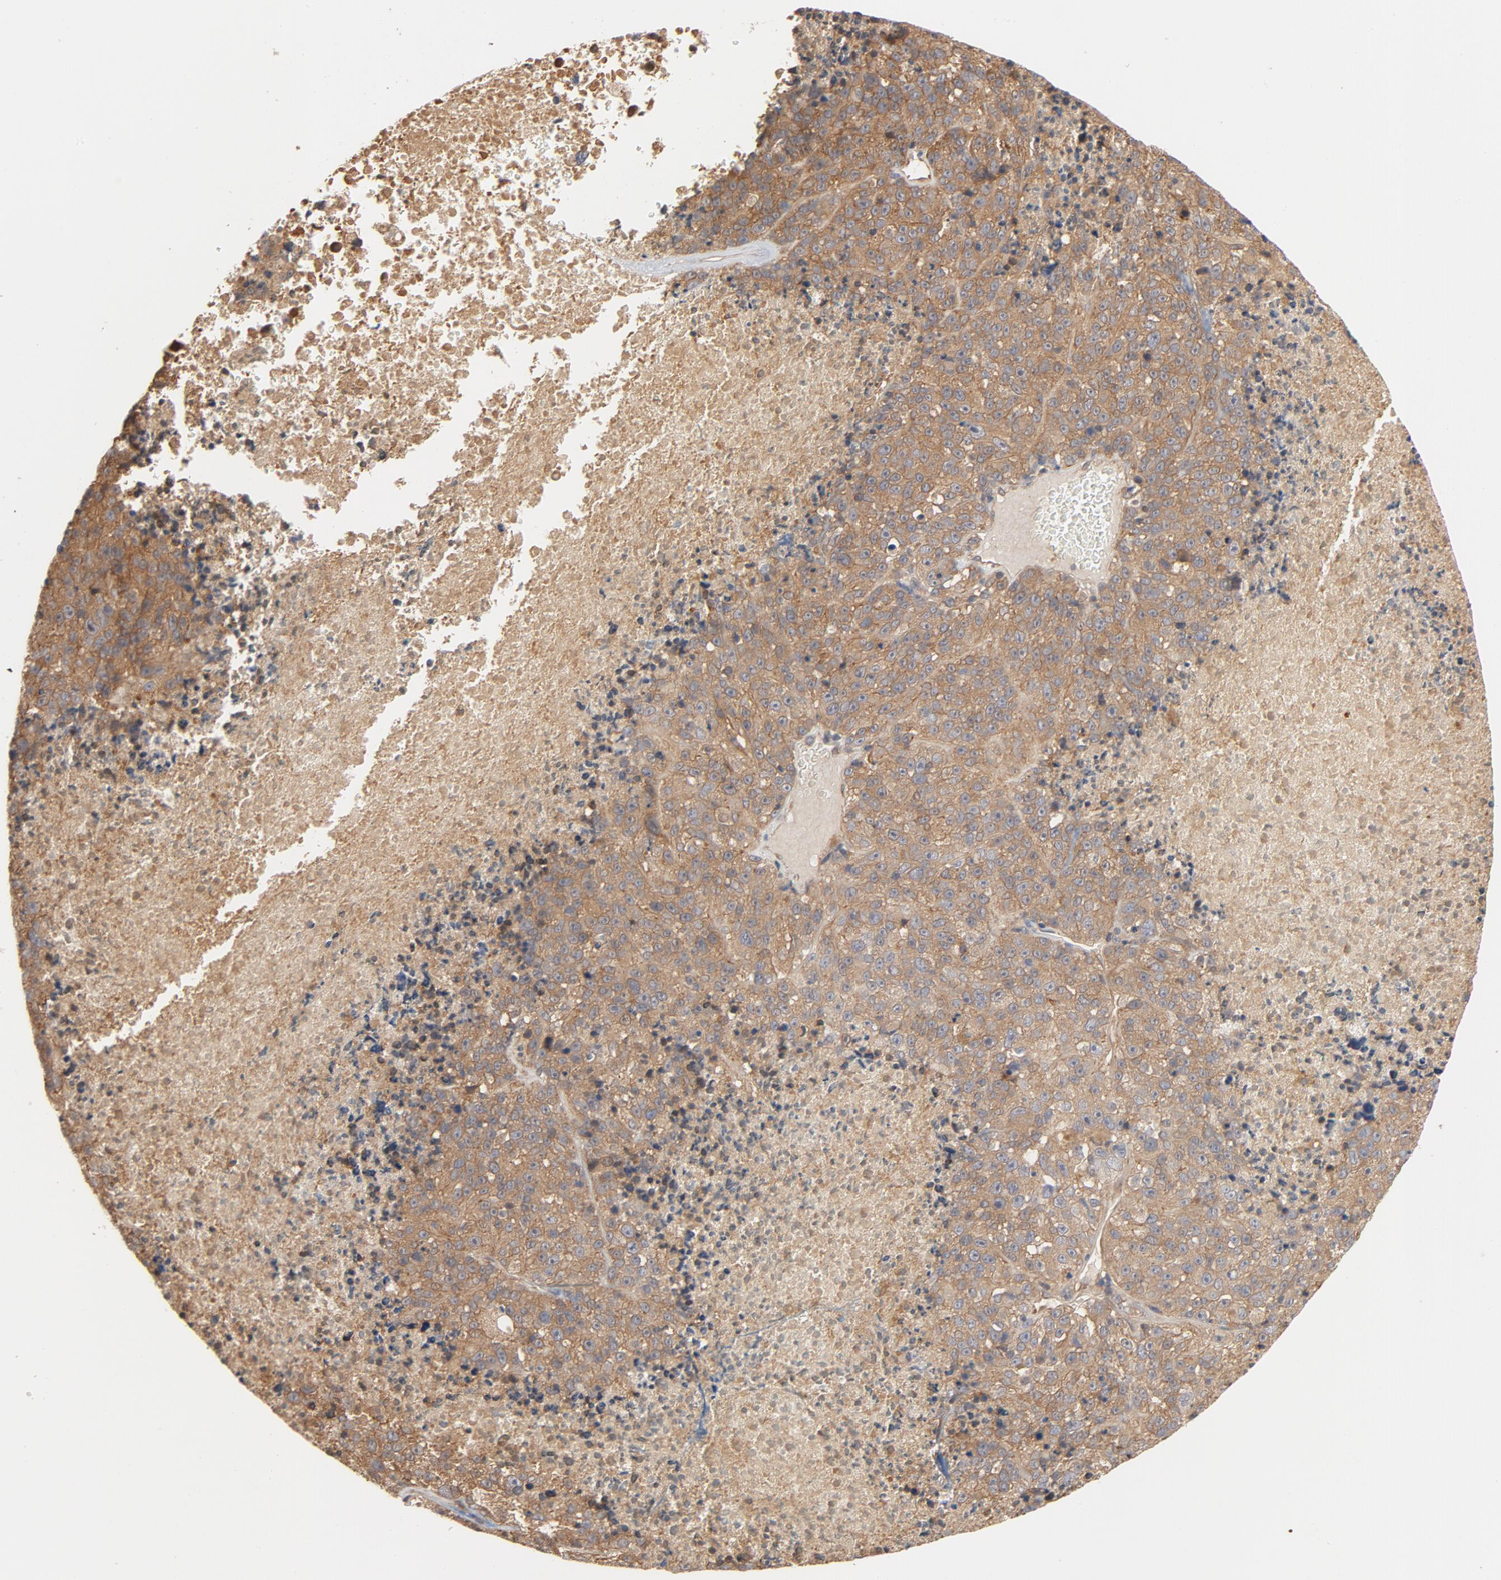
{"staining": {"intensity": "moderate", "quantity": ">75%", "location": "cytoplasmic/membranous"}, "tissue": "melanoma", "cell_type": "Tumor cells", "image_type": "cancer", "snomed": [{"axis": "morphology", "description": "Malignant melanoma, Metastatic site"}, {"axis": "topography", "description": "Cerebral cortex"}], "caption": "An immunohistochemistry photomicrograph of tumor tissue is shown. Protein staining in brown labels moderate cytoplasmic/membranous positivity in melanoma within tumor cells.", "gene": "PITPNM2", "patient": {"sex": "female", "age": 52}}